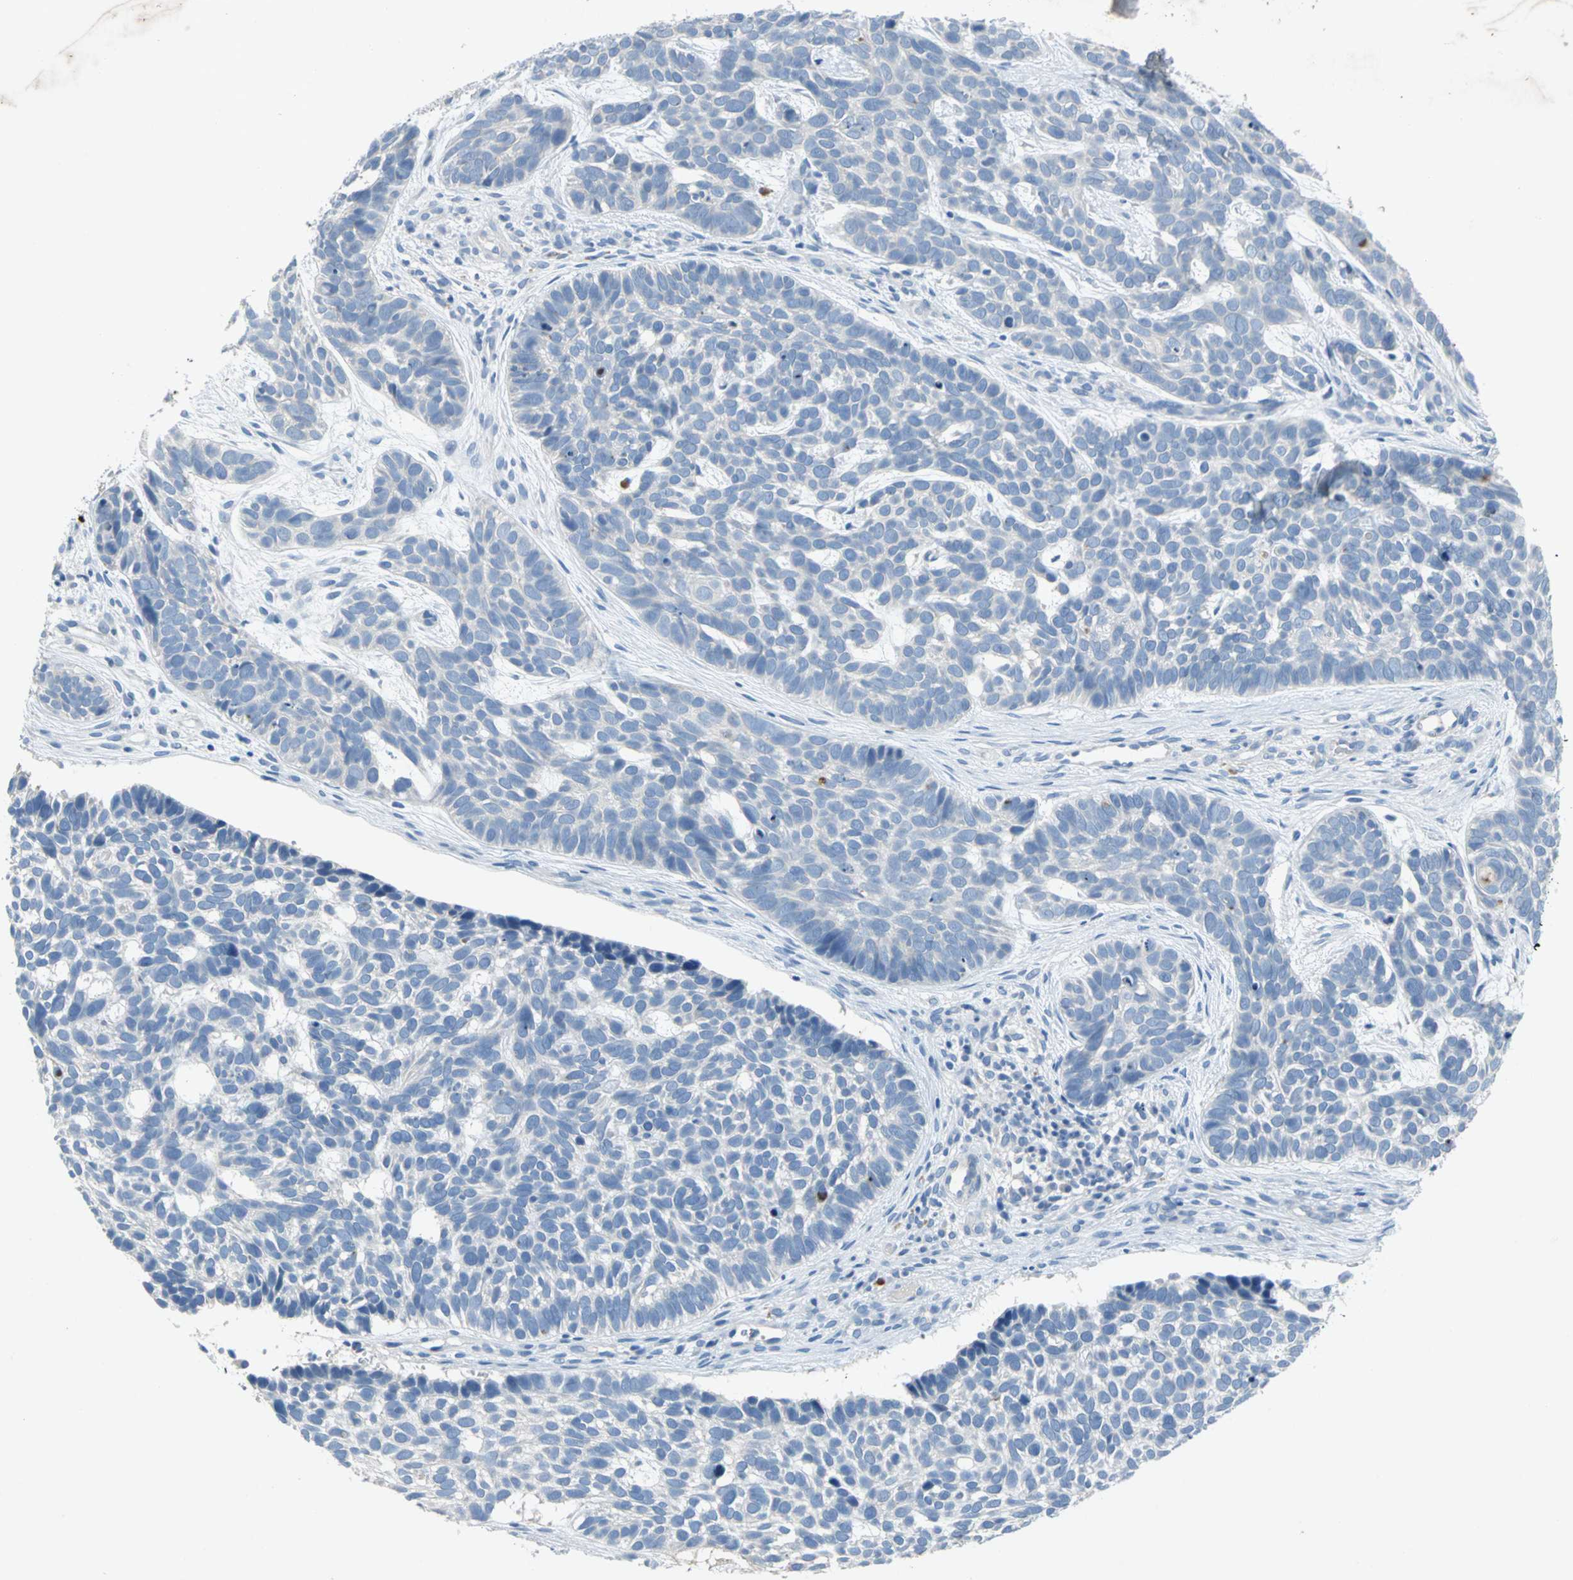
{"staining": {"intensity": "negative", "quantity": "none", "location": "none"}, "tissue": "skin cancer", "cell_type": "Tumor cells", "image_type": "cancer", "snomed": [{"axis": "morphology", "description": "Basal cell carcinoma"}, {"axis": "topography", "description": "Skin"}], "caption": "This is an immunohistochemistry (IHC) histopathology image of human skin cancer (basal cell carcinoma). There is no expression in tumor cells.", "gene": "PTGDS", "patient": {"sex": "male", "age": 87}}